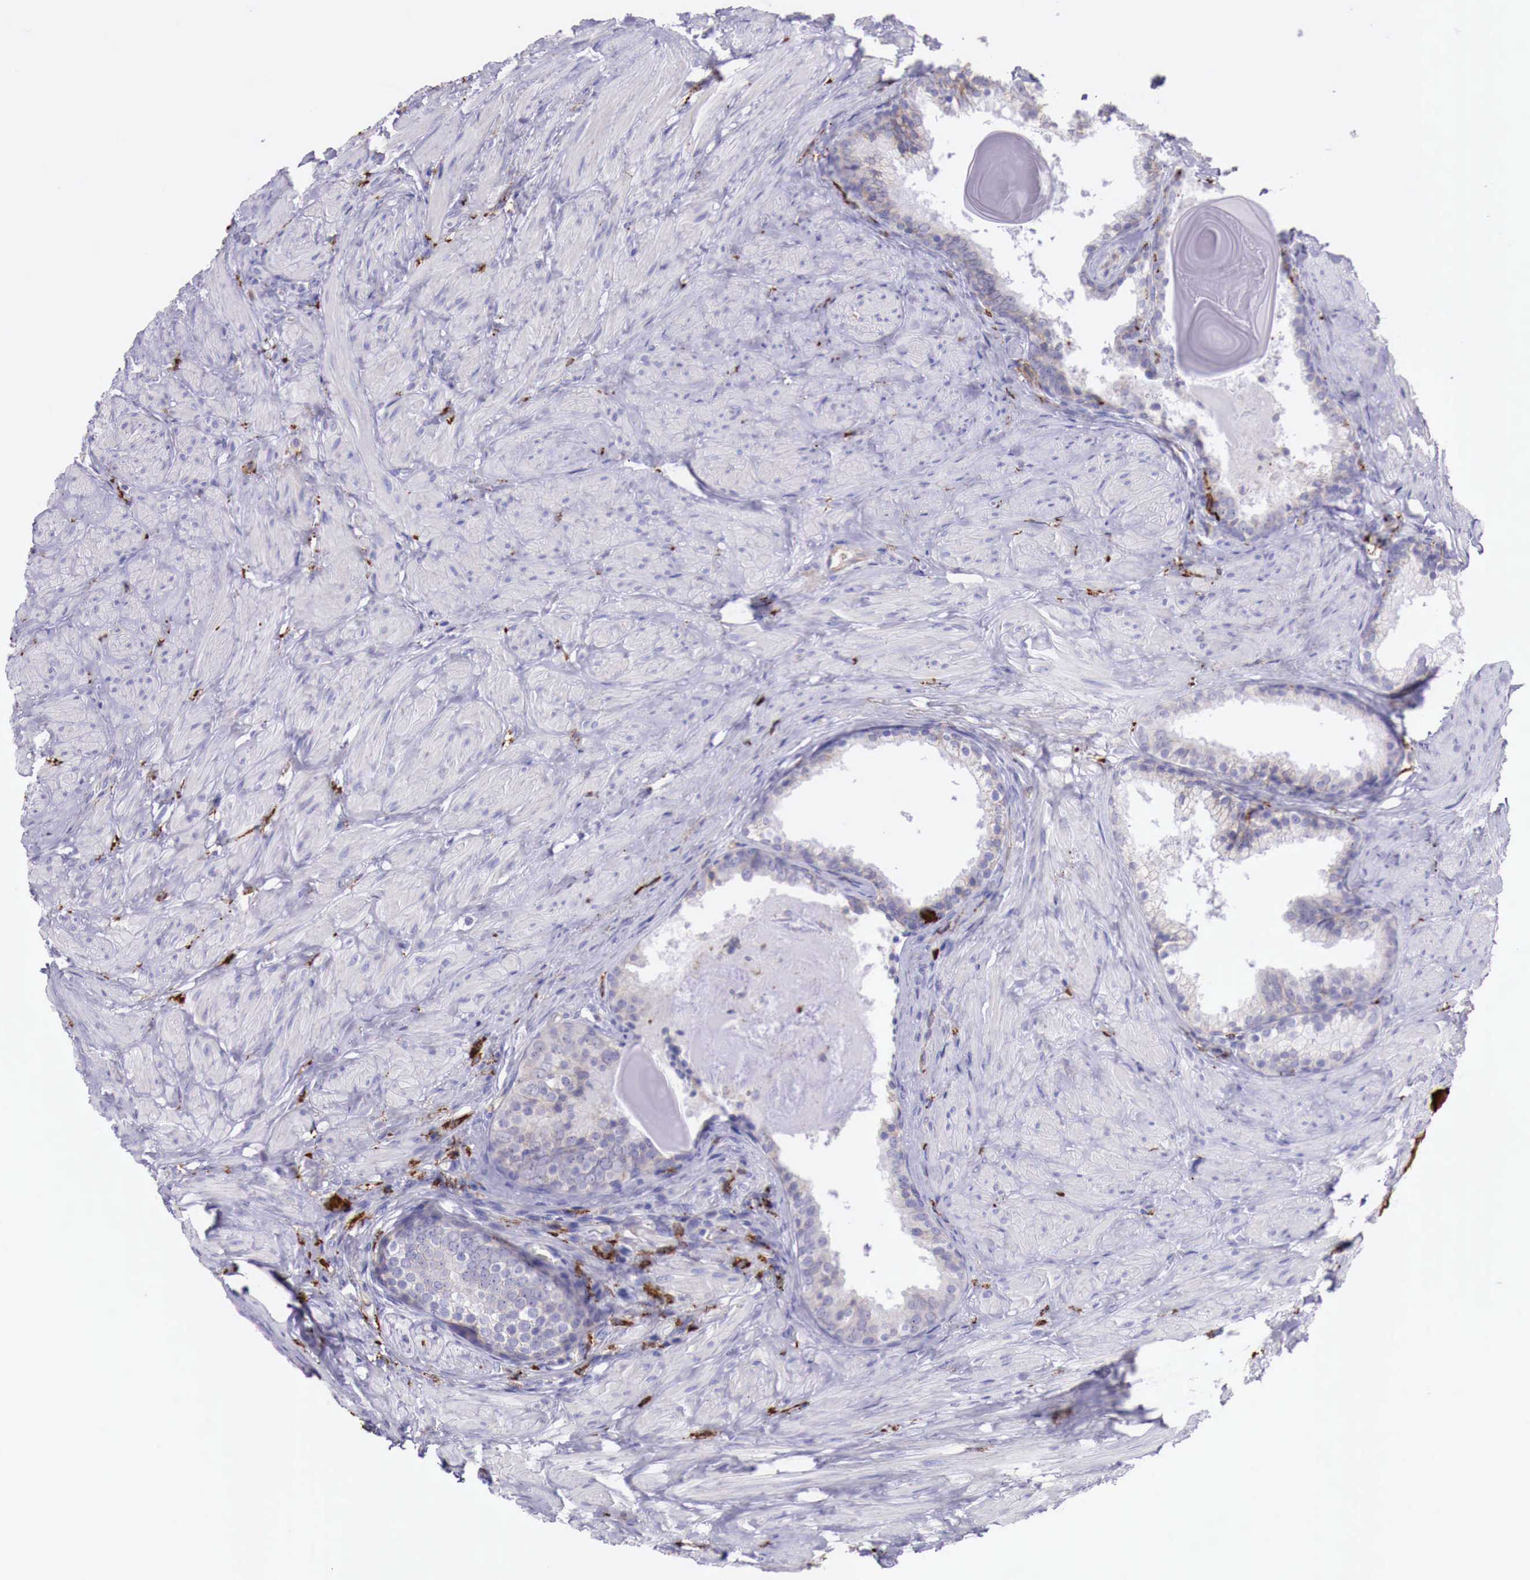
{"staining": {"intensity": "weak", "quantity": "<25%", "location": "cytoplasmic/membranous"}, "tissue": "prostate", "cell_type": "Glandular cells", "image_type": "normal", "snomed": [{"axis": "morphology", "description": "Normal tissue, NOS"}, {"axis": "topography", "description": "Prostate"}], "caption": "Glandular cells are negative for brown protein staining in unremarkable prostate. Brightfield microscopy of immunohistochemistry stained with DAB (brown) and hematoxylin (blue), captured at high magnification.", "gene": "MSR1", "patient": {"sex": "male", "age": 65}}